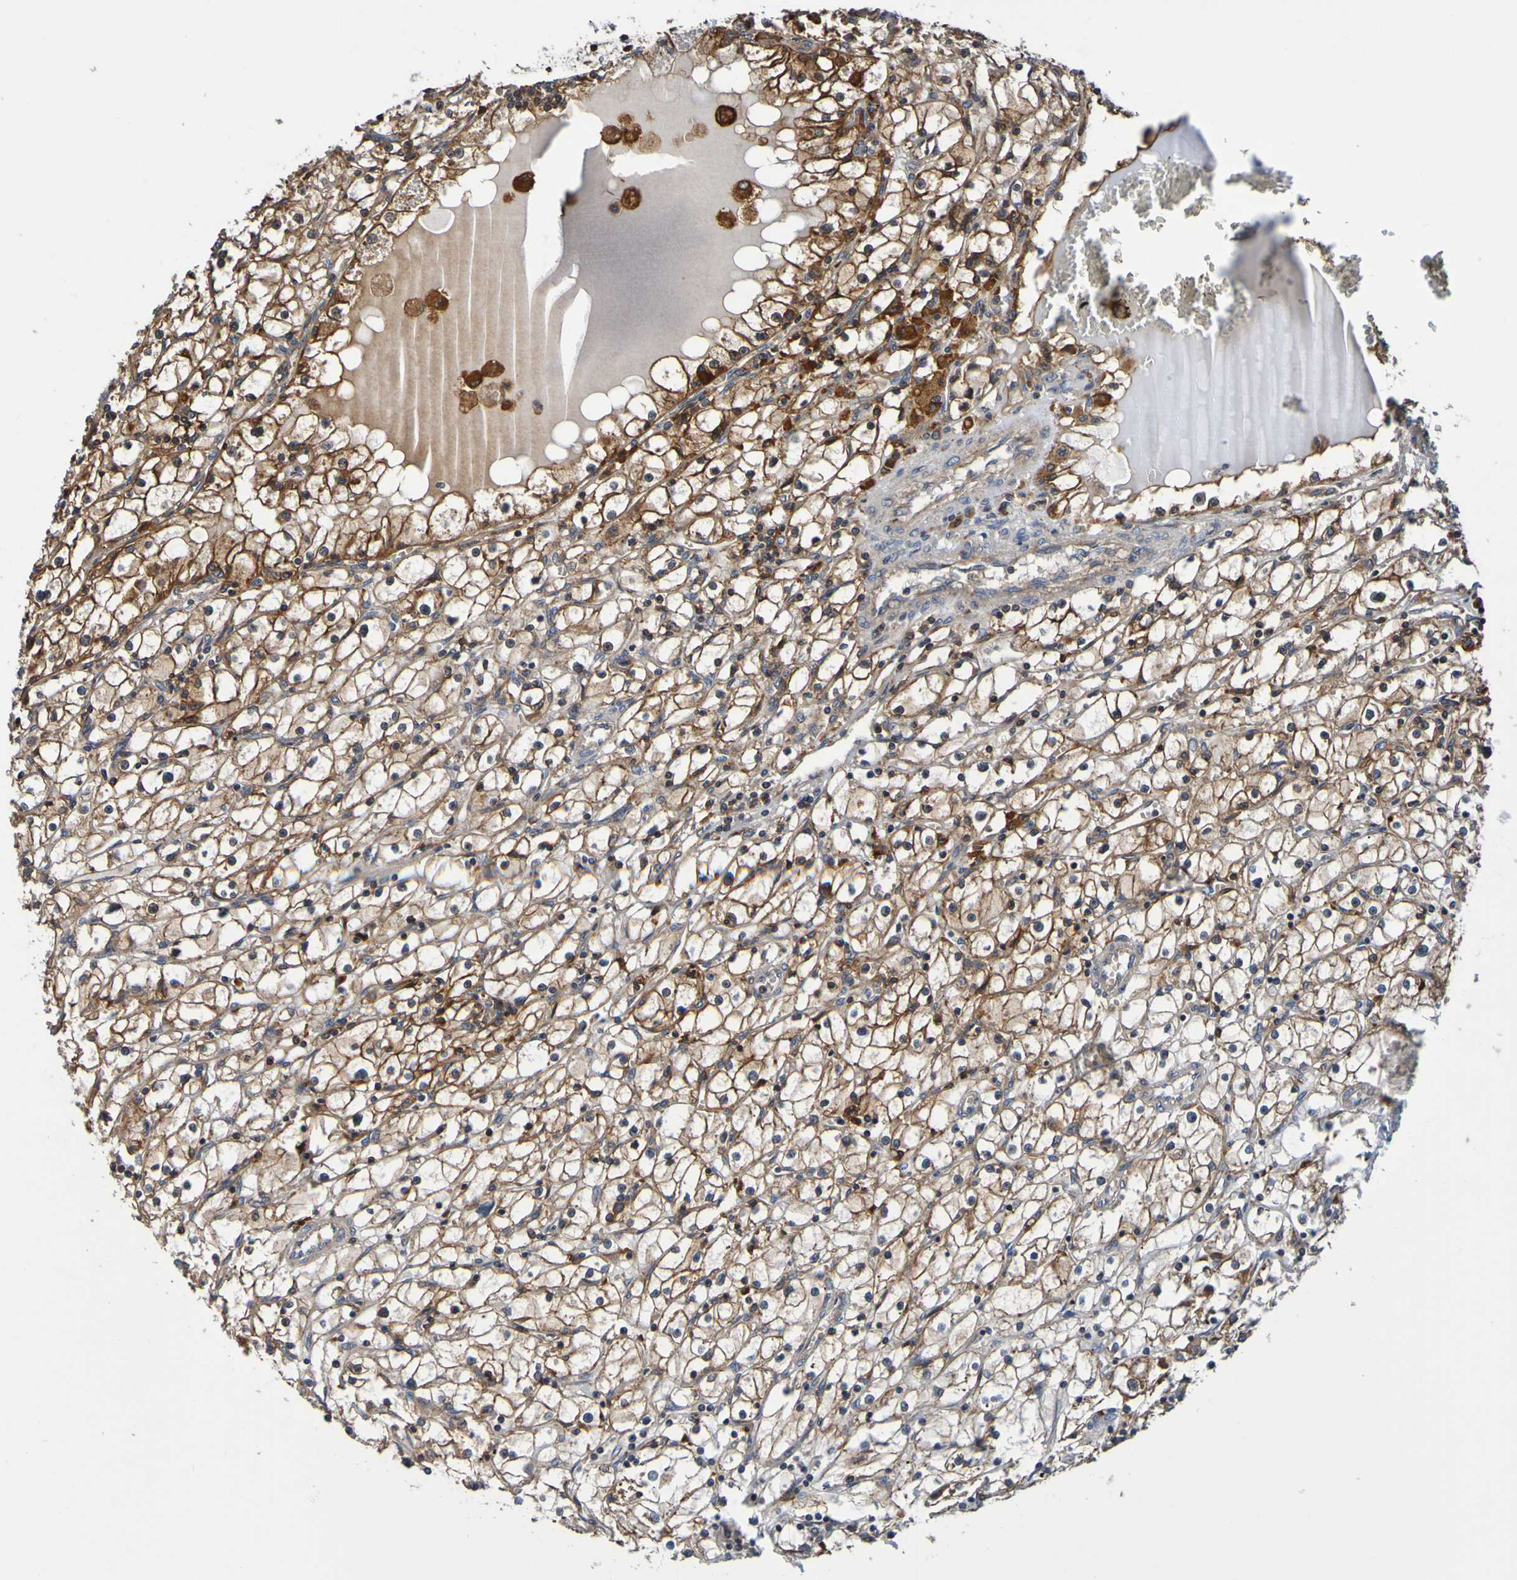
{"staining": {"intensity": "strong", "quantity": ">75%", "location": "cytoplasmic/membranous"}, "tissue": "renal cancer", "cell_type": "Tumor cells", "image_type": "cancer", "snomed": [{"axis": "morphology", "description": "Adenocarcinoma, NOS"}, {"axis": "topography", "description": "Kidney"}], "caption": "A photomicrograph showing strong cytoplasmic/membranous positivity in about >75% of tumor cells in renal cancer, as visualized by brown immunohistochemical staining.", "gene": "AXIN1", "patient": {"sex": "male", "age": 56}}